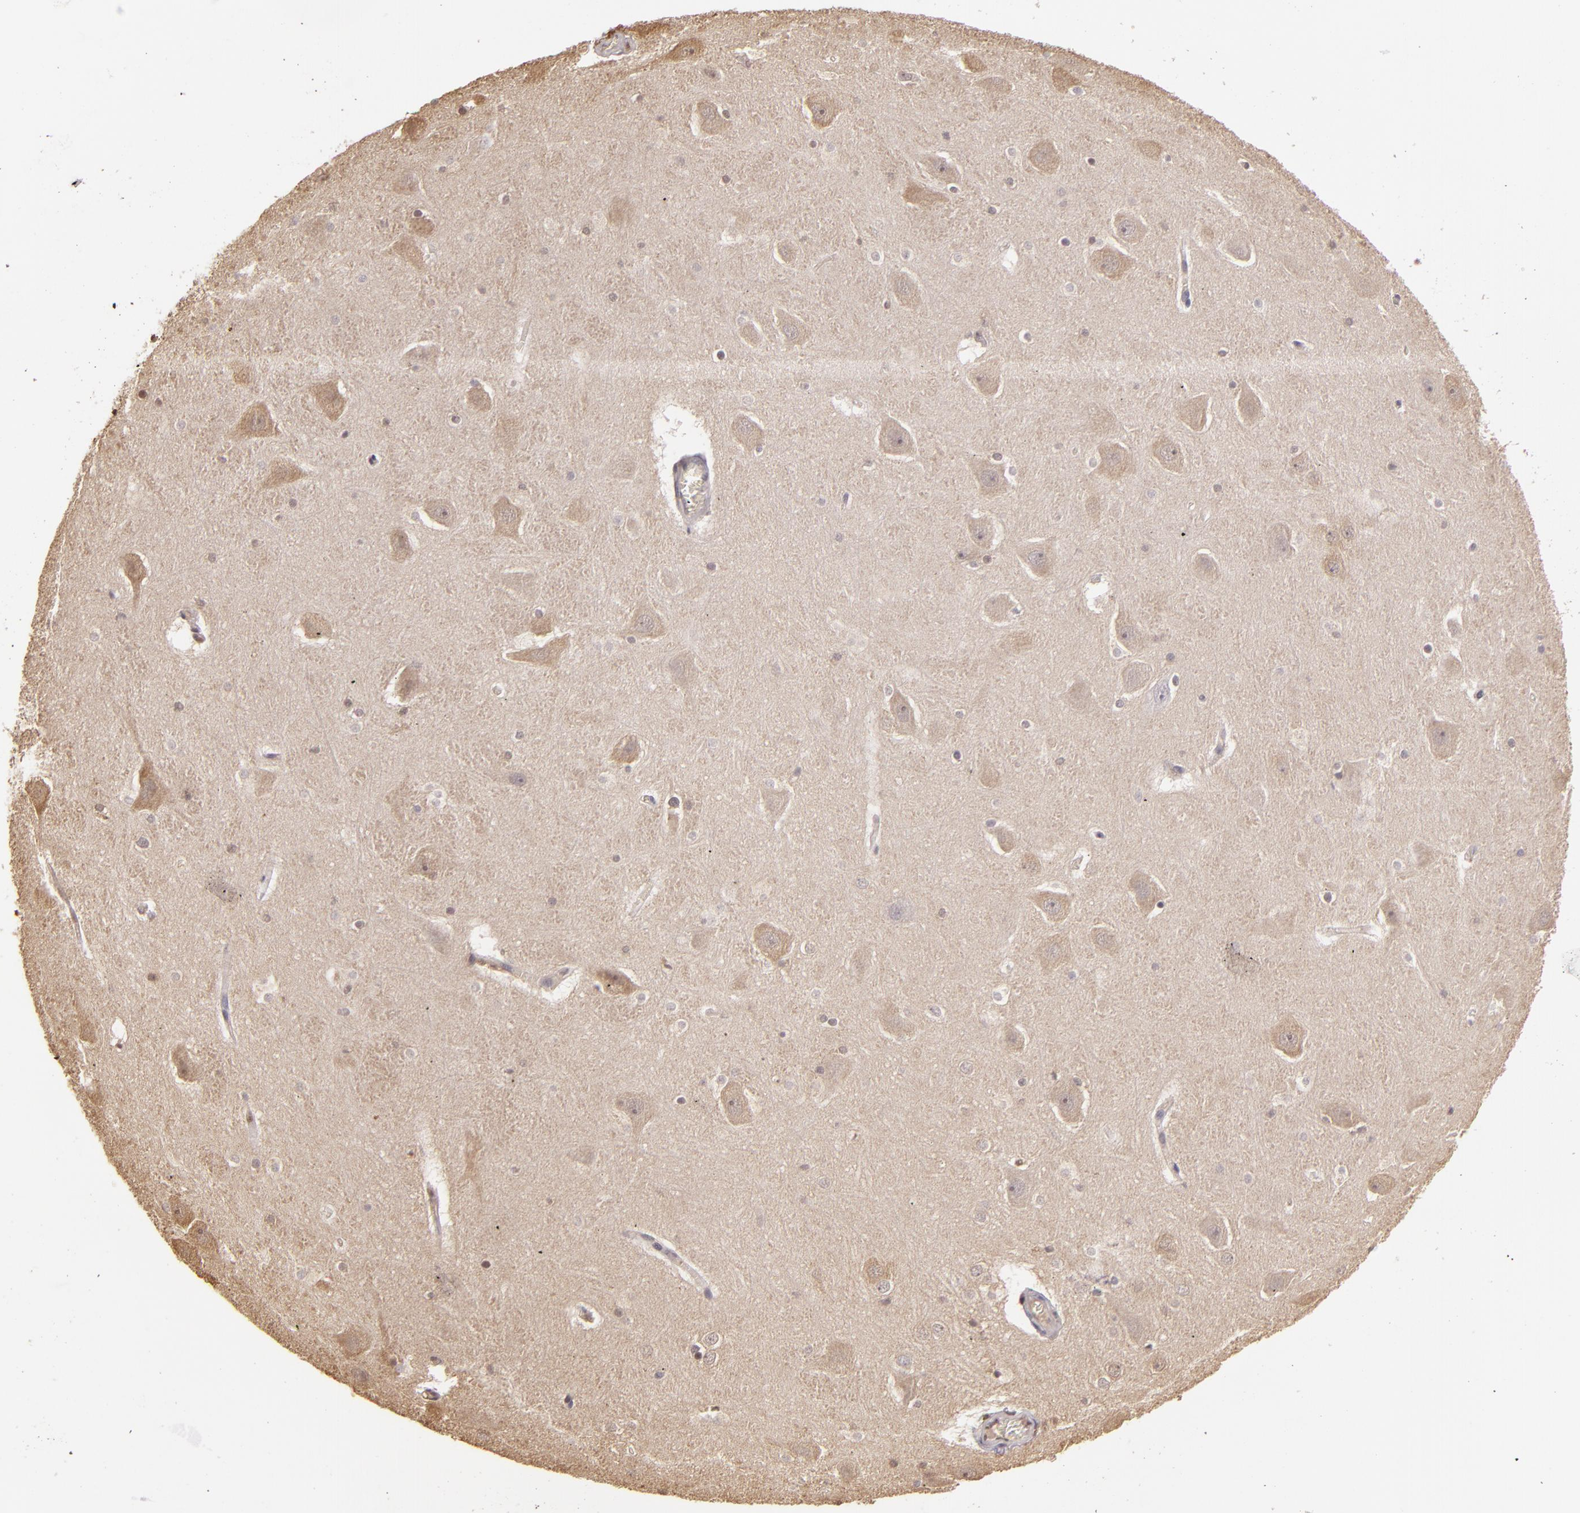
{"staining": {"intensity": "weak", "quantity": "25%-75%", "location": "nuclear"}, "tissue": "hippocampus", "cell_type": "Glial cells", "image_type": "normal", "snomed": [{"axis": "morphology", "description": "Normal tissue, NOS"}, {"axis": "topography", "description": "Hippocampus"}], "caption": "This photomicrograph shows immunohistochemistry staining of benign hippocampus, with low weak nuclear positivity in about 25%-75% of glial cells.", "gene": "ARPC2", "patient": {"sex": "male", "age": 45}}